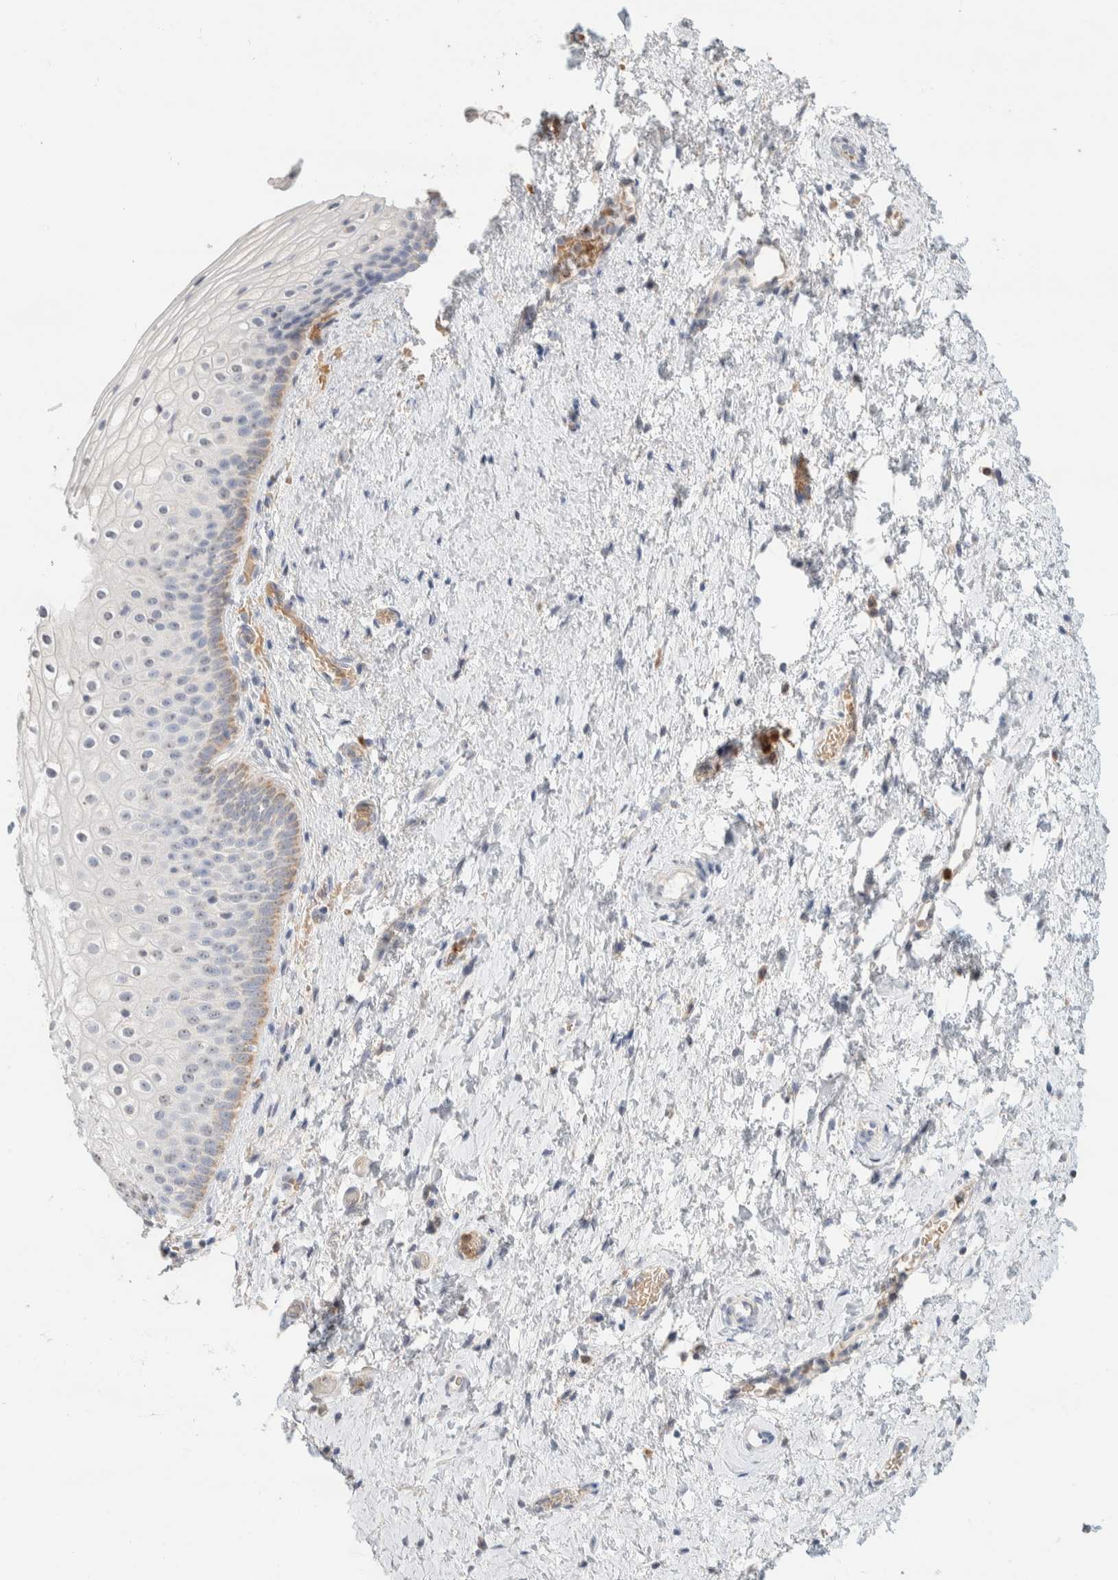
{"staining": {"intensity": "weak", "quantity": "25%-75%", "location": "cytoplasmic/membranous"}, "tissue": "cervix", "cell_type": "Glandular cells", "image_type": "normal", "snomed": [{"axis": "morphology", "description": "Normal tissue, NOS"}, {"axis": "topography", "description": "Cervix"}], "caption": "A brown stain labels weak cytoplasmic/membranous positivity of a protein in glandular cells of normal cervix. (DAB (3,3'-diaminobenzidine) IHC with brightfield microscopy, high magnification).", "gene": "HDHD3", "patient": {"sex": "female", "age": 72}}